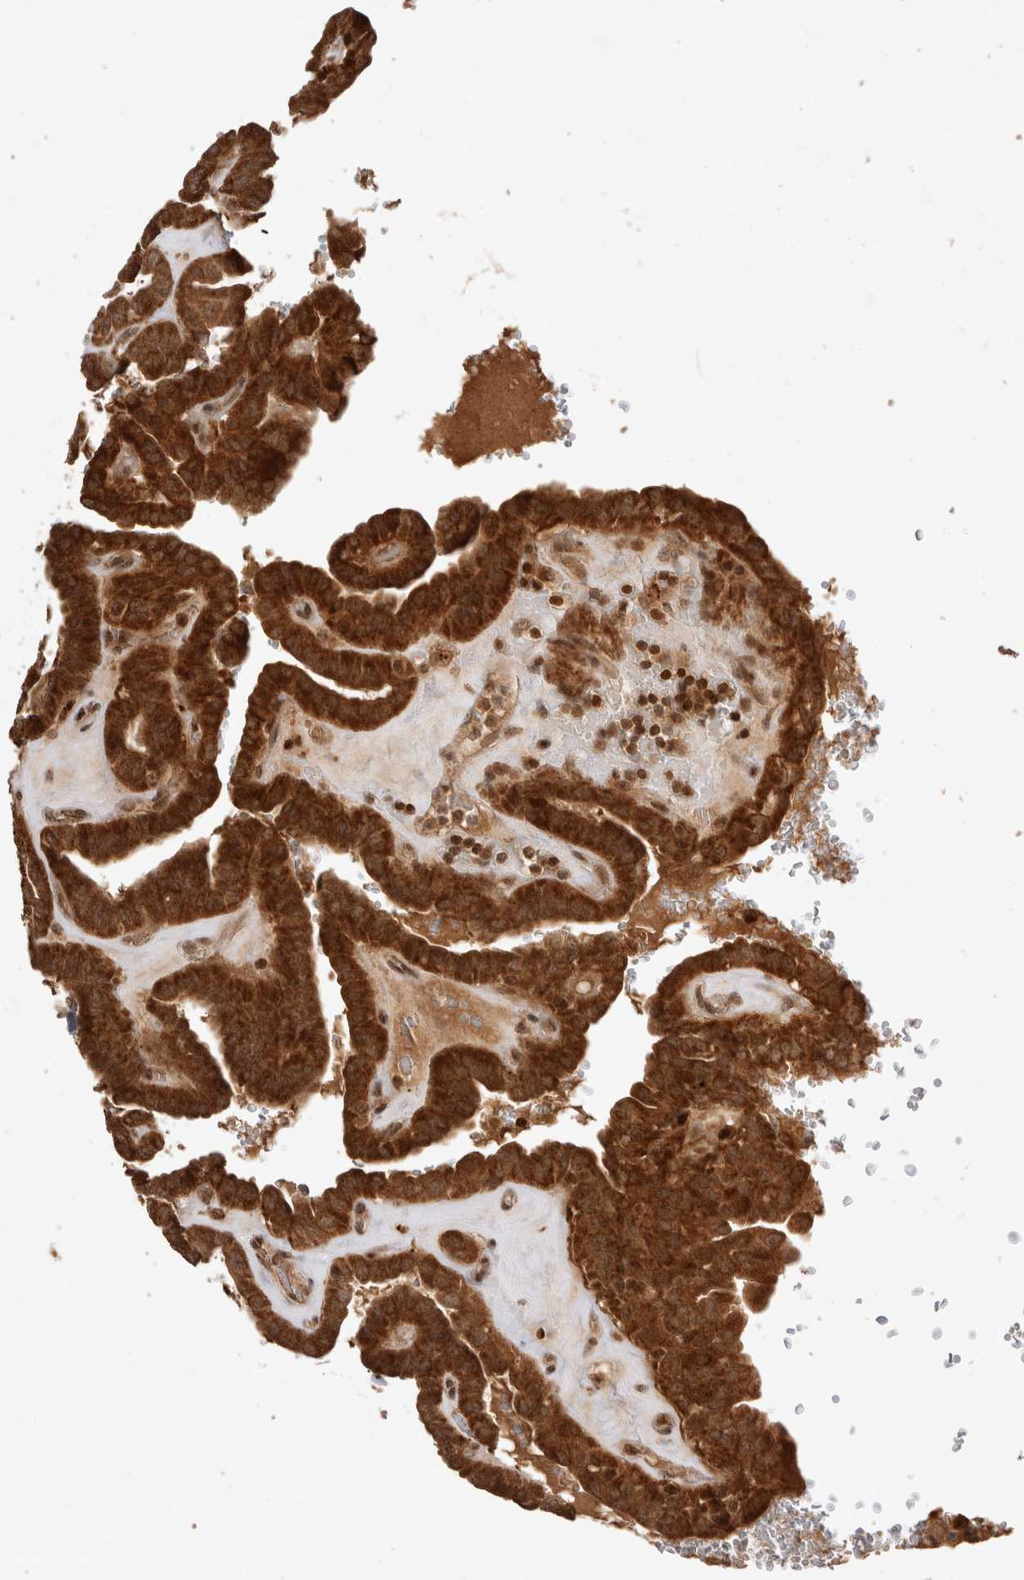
{"staining": {"intensity": "strong", "quantity": ">75%", "location": "cytoplasmic/membranous"}, "tissue": "thyroid cancer", "cell_type": "Tumor cells", "image_type": "cancer", "snomed": [{"axis": "morphology", "description": "Papillary adenocarcinoma, NOS"}, {"axis": "topography", "description": "Thyroid gland"}], "caption": "About >75% of tumor cells in papillary adenocarcinoma (thyroid) demonstrate strong cytoplasmic/membranous protein expression as visualized by brown immunohistochemical staining.", "gene": "FAM221A", "patient": {"sex": "male", "age": 77}}